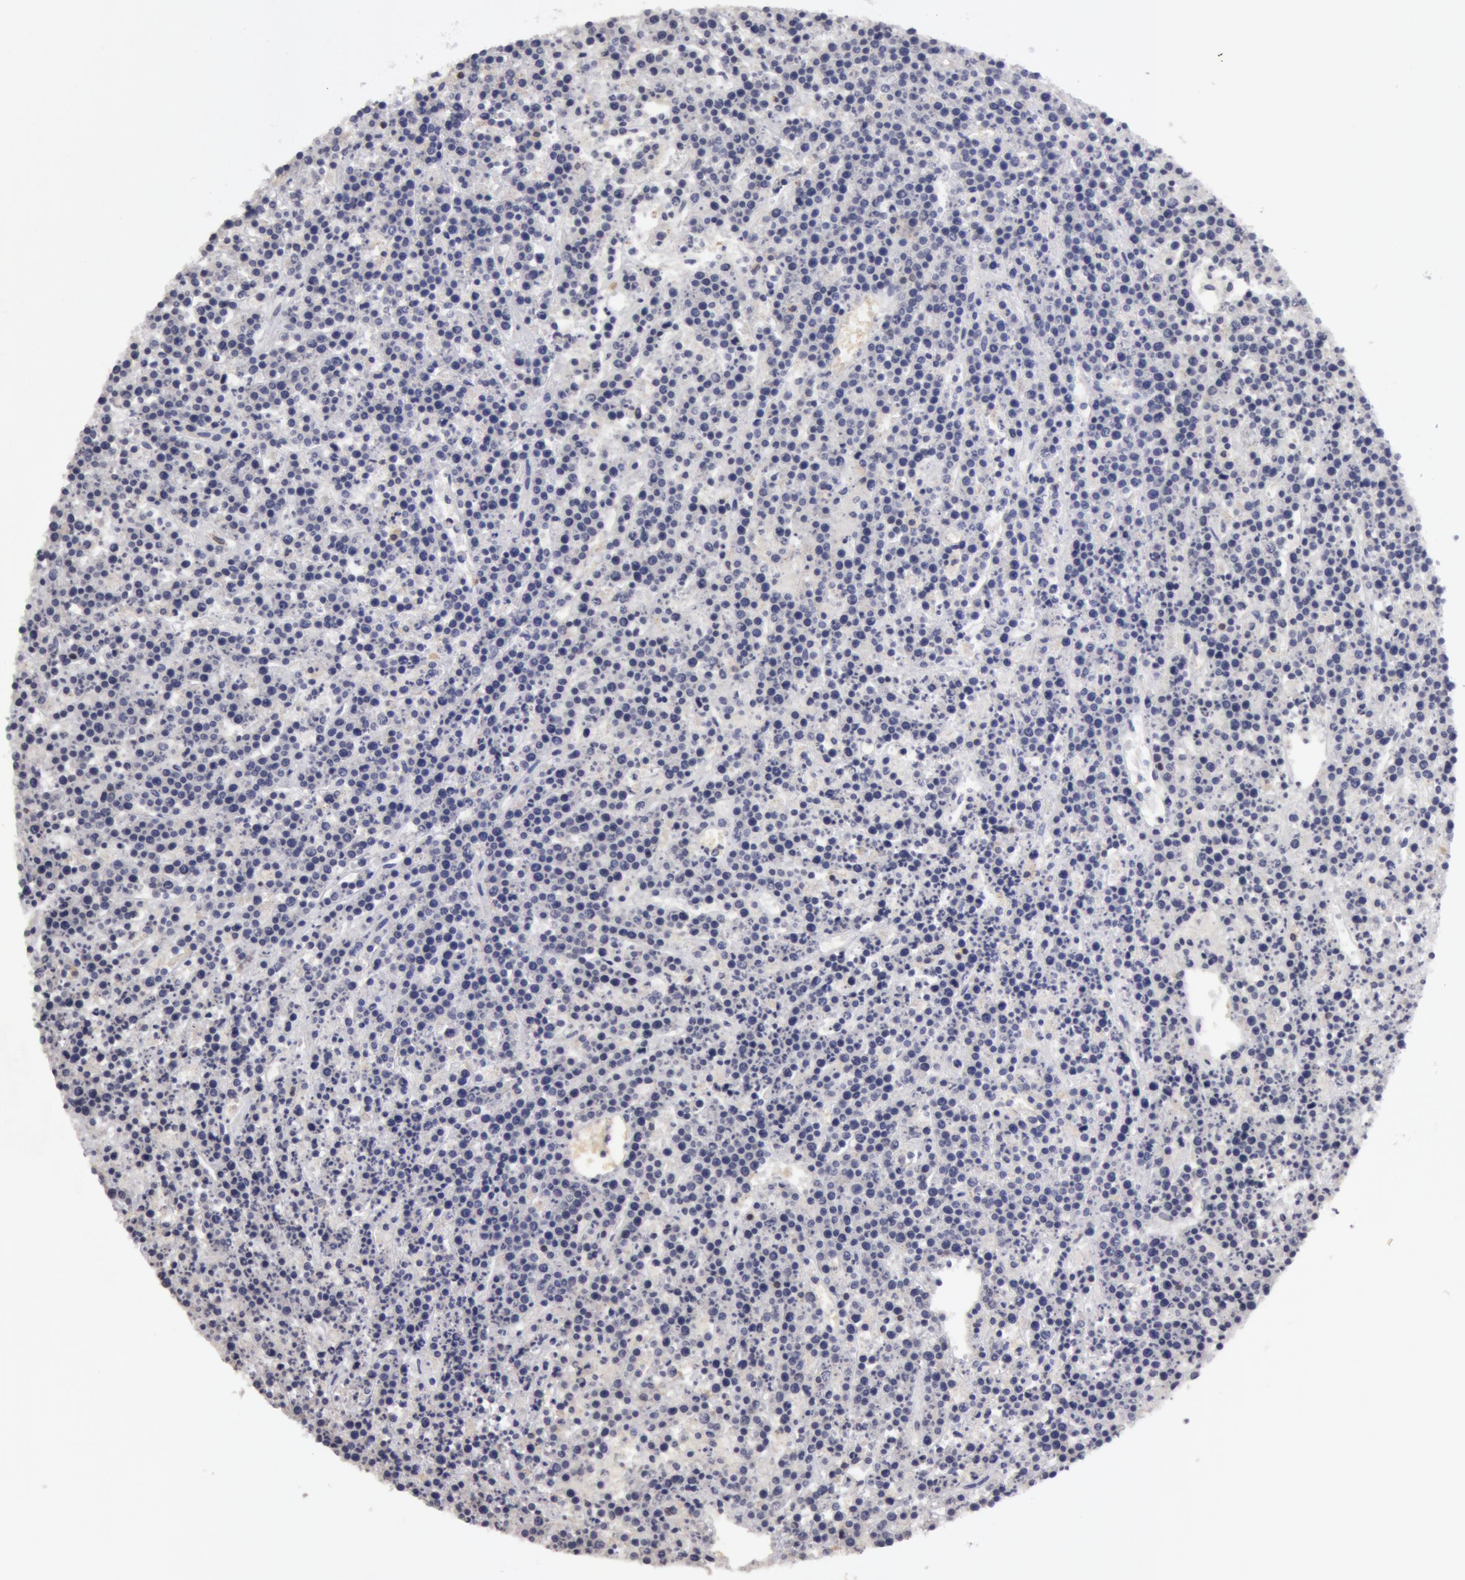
{"staining": {"intensity": "negative", "quantity": "none", "location": "none"}, "tissue": "lymphoma", "cell_type": "Tumor cells", "image_type": "cancer", "snomed": [{"axis": "morphology", "description": "Malignant lymphoma, non-Hodgkin's type, High grade"}, {"axis": "topography", "description": "Ovary"}], "caption": "Tumor cells are negative for brown protein staining in high-grade malignant lymphoma, non-Hodgkin's type.", "gene": "CAT", "patient": {"sex": "female", "age": 56}}